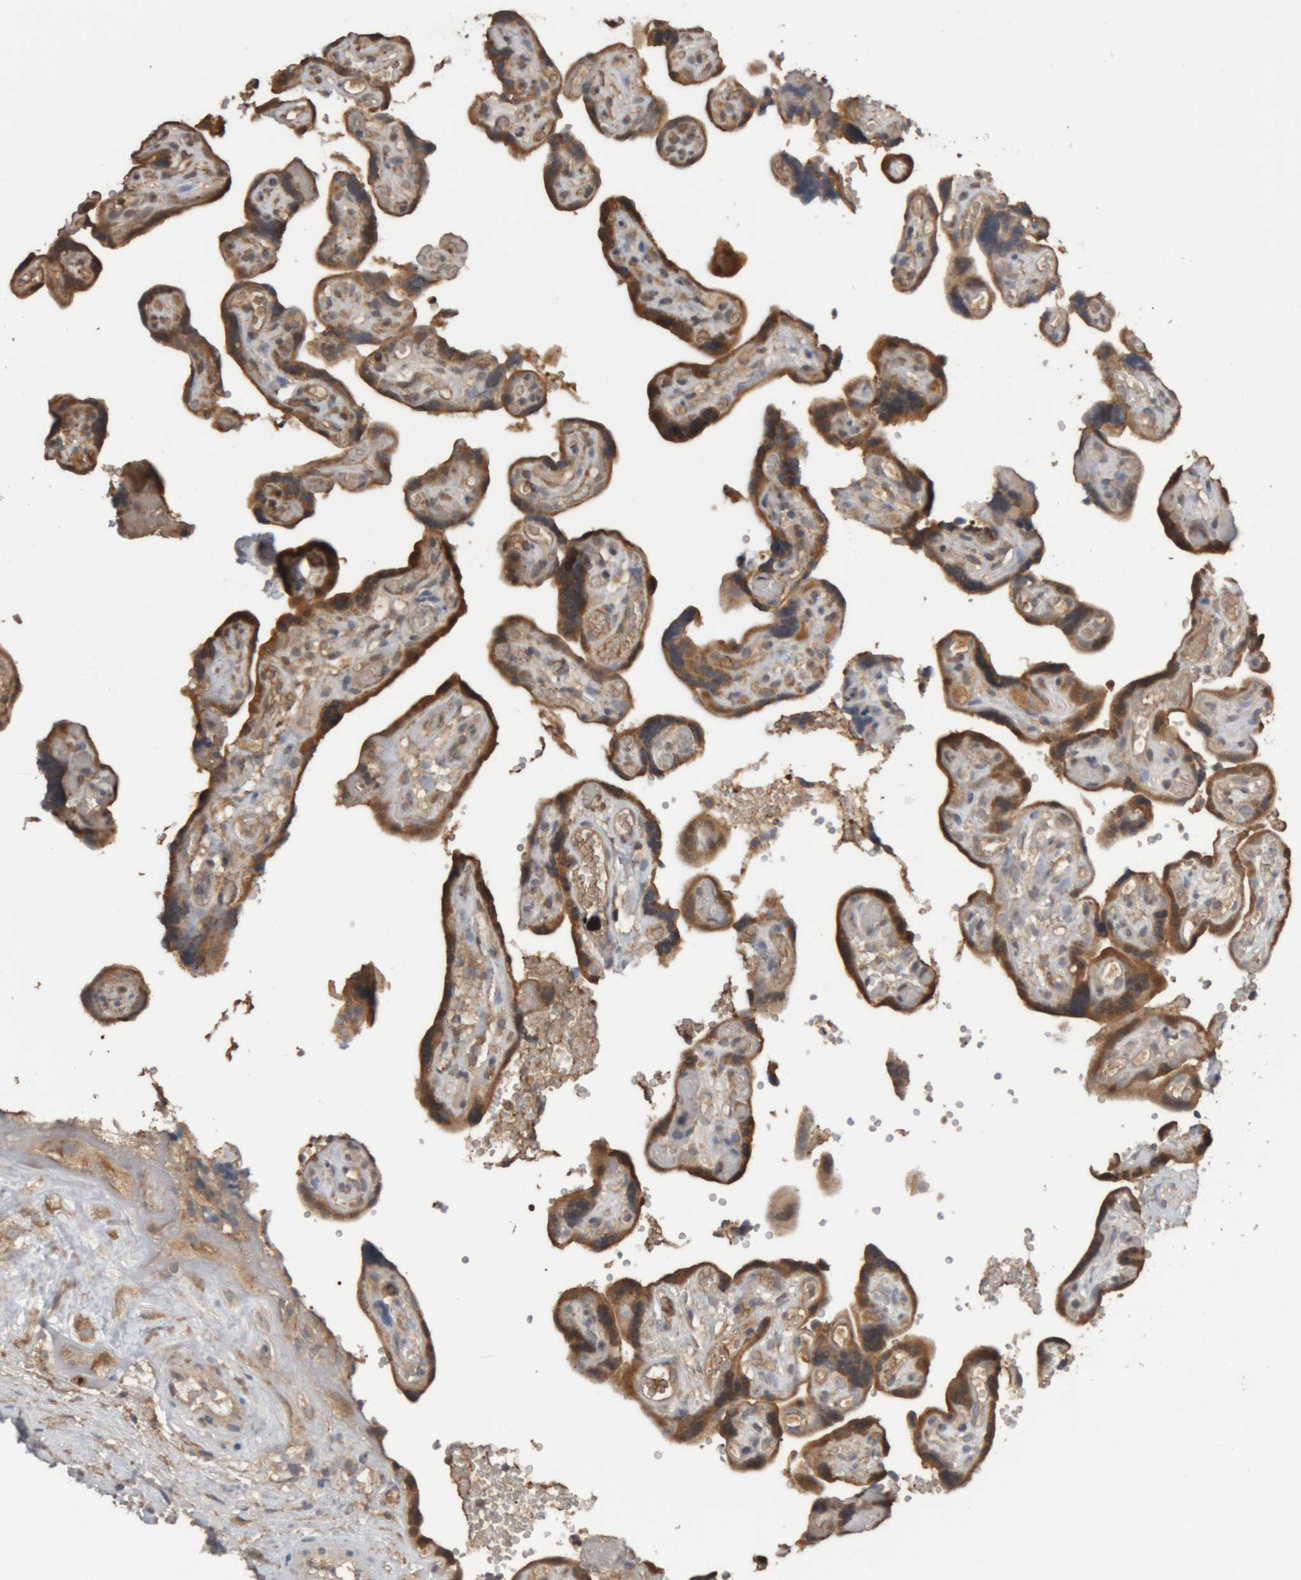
{"staining": {"intensity": "moderate", "quantity": ">75%", "location": "cytoplasmic/membranous"}, "tissue": "placenta", "cell_type": "Decidual cells", "image_type": "normal", "snomed": [{"axis": "morphology", "description": "Normal tissue, NOS"}, {"axis": "topography", "description": "Placenta"}], "caption": "Protein expression analysis of unremarkable human placenta reveals moderate cytoplasmic/membranous staining in approximately >75% of decidual cells. The protein of interest is shown in brown color, while the nuclei are stained blue.", "gene": "TMED7", "patient": {"sex": "female", "age": 30}}